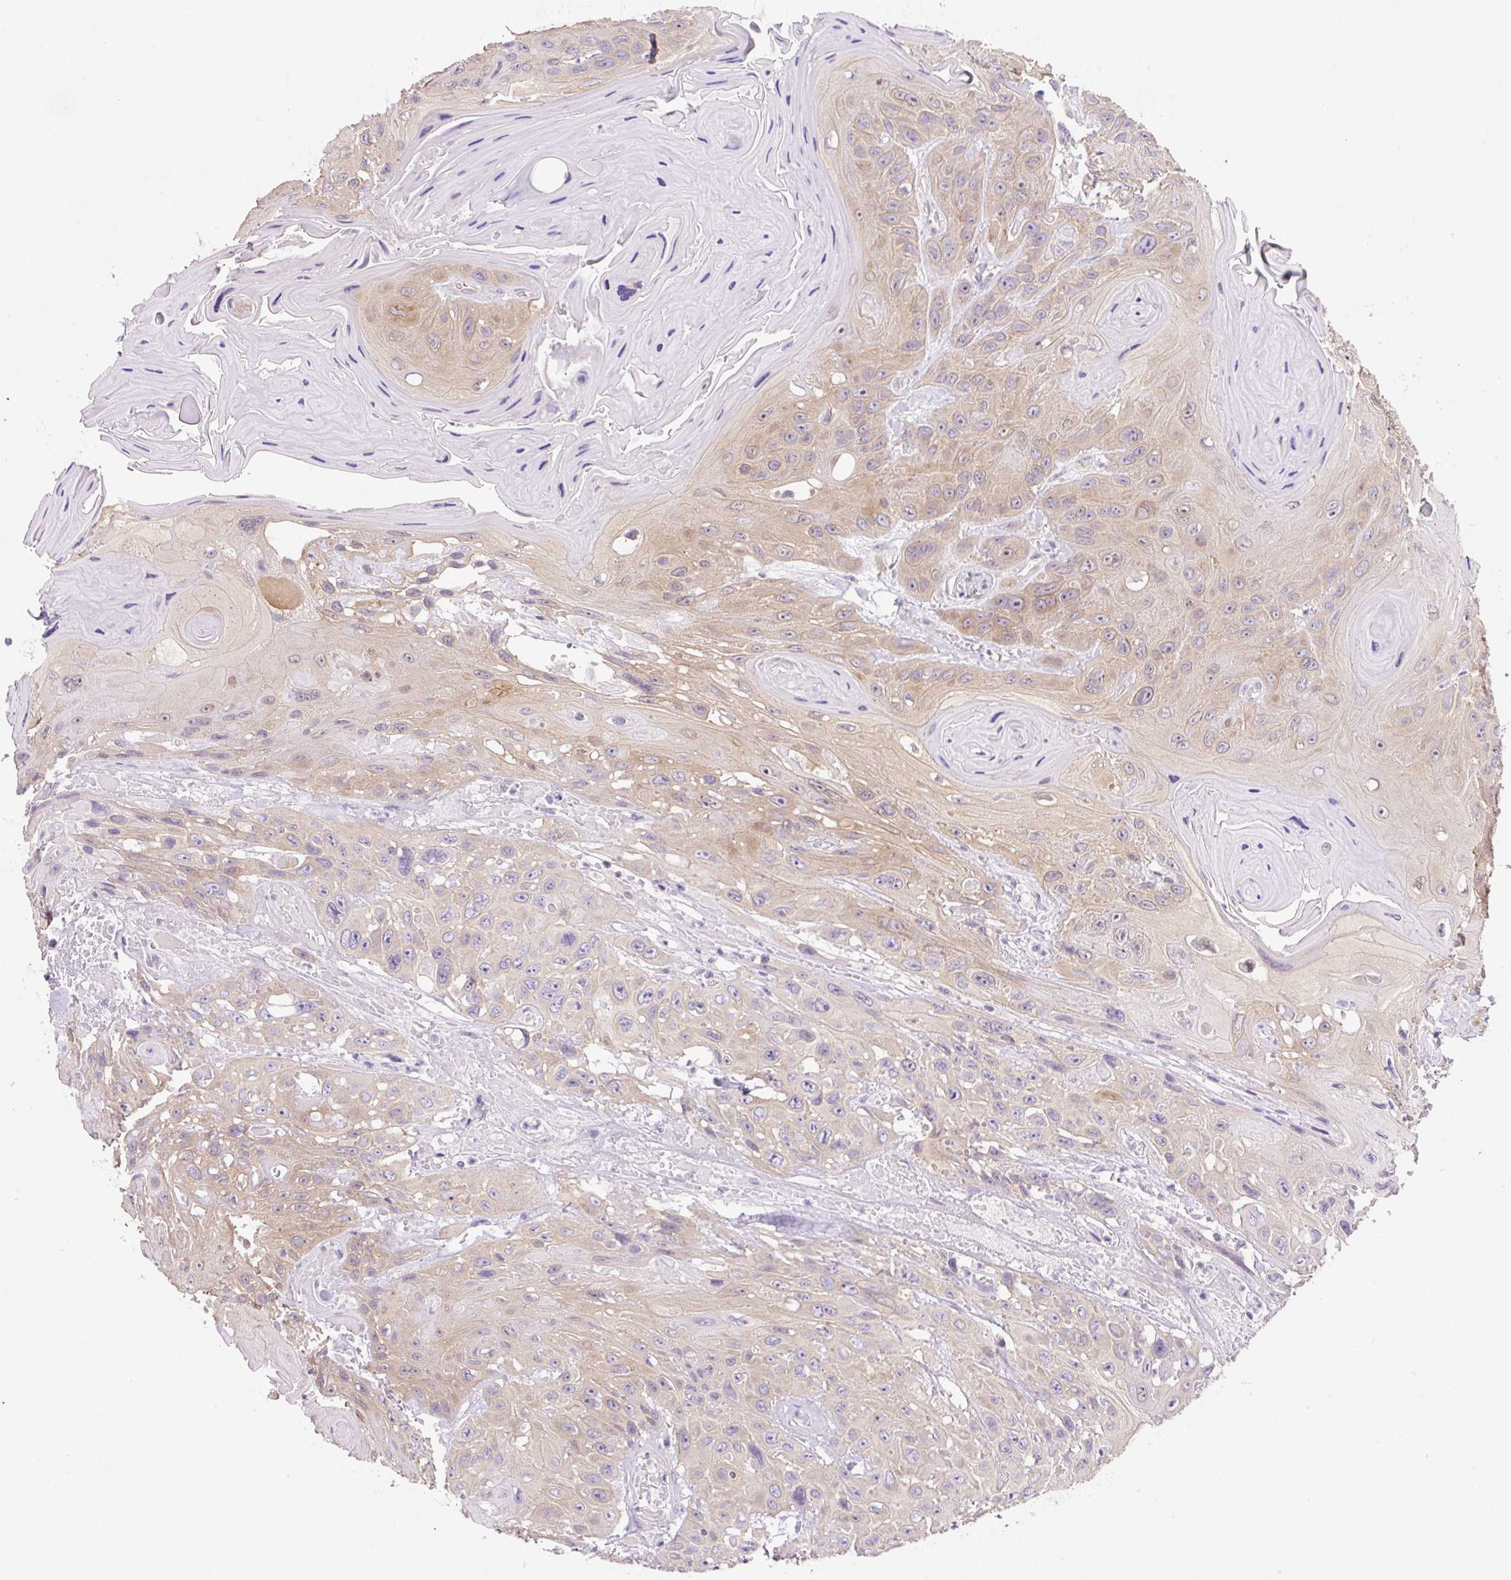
{"staining": {"intensity": "weak", "quantity": ">75%", "location": "cytoplasmic/membranous"}, "tissue": "head and neck cancer", "cell_type": "Tumor cells", "image_type": "cancer", "snomed": [{"axis": "morphology", "description": "Squamous cell carcinoma, NOS"}, {"axis": "topography", "description": "Head-Neck"}], "caption": "IHC of human squamous cell carcinoma (head and neck) demonstrates low levels of weak cytoplasmic/membranous expression in about >75% of tumor cells.", "gene": "CAMK2B", "patient": {"sex": "female", "age": 59}}